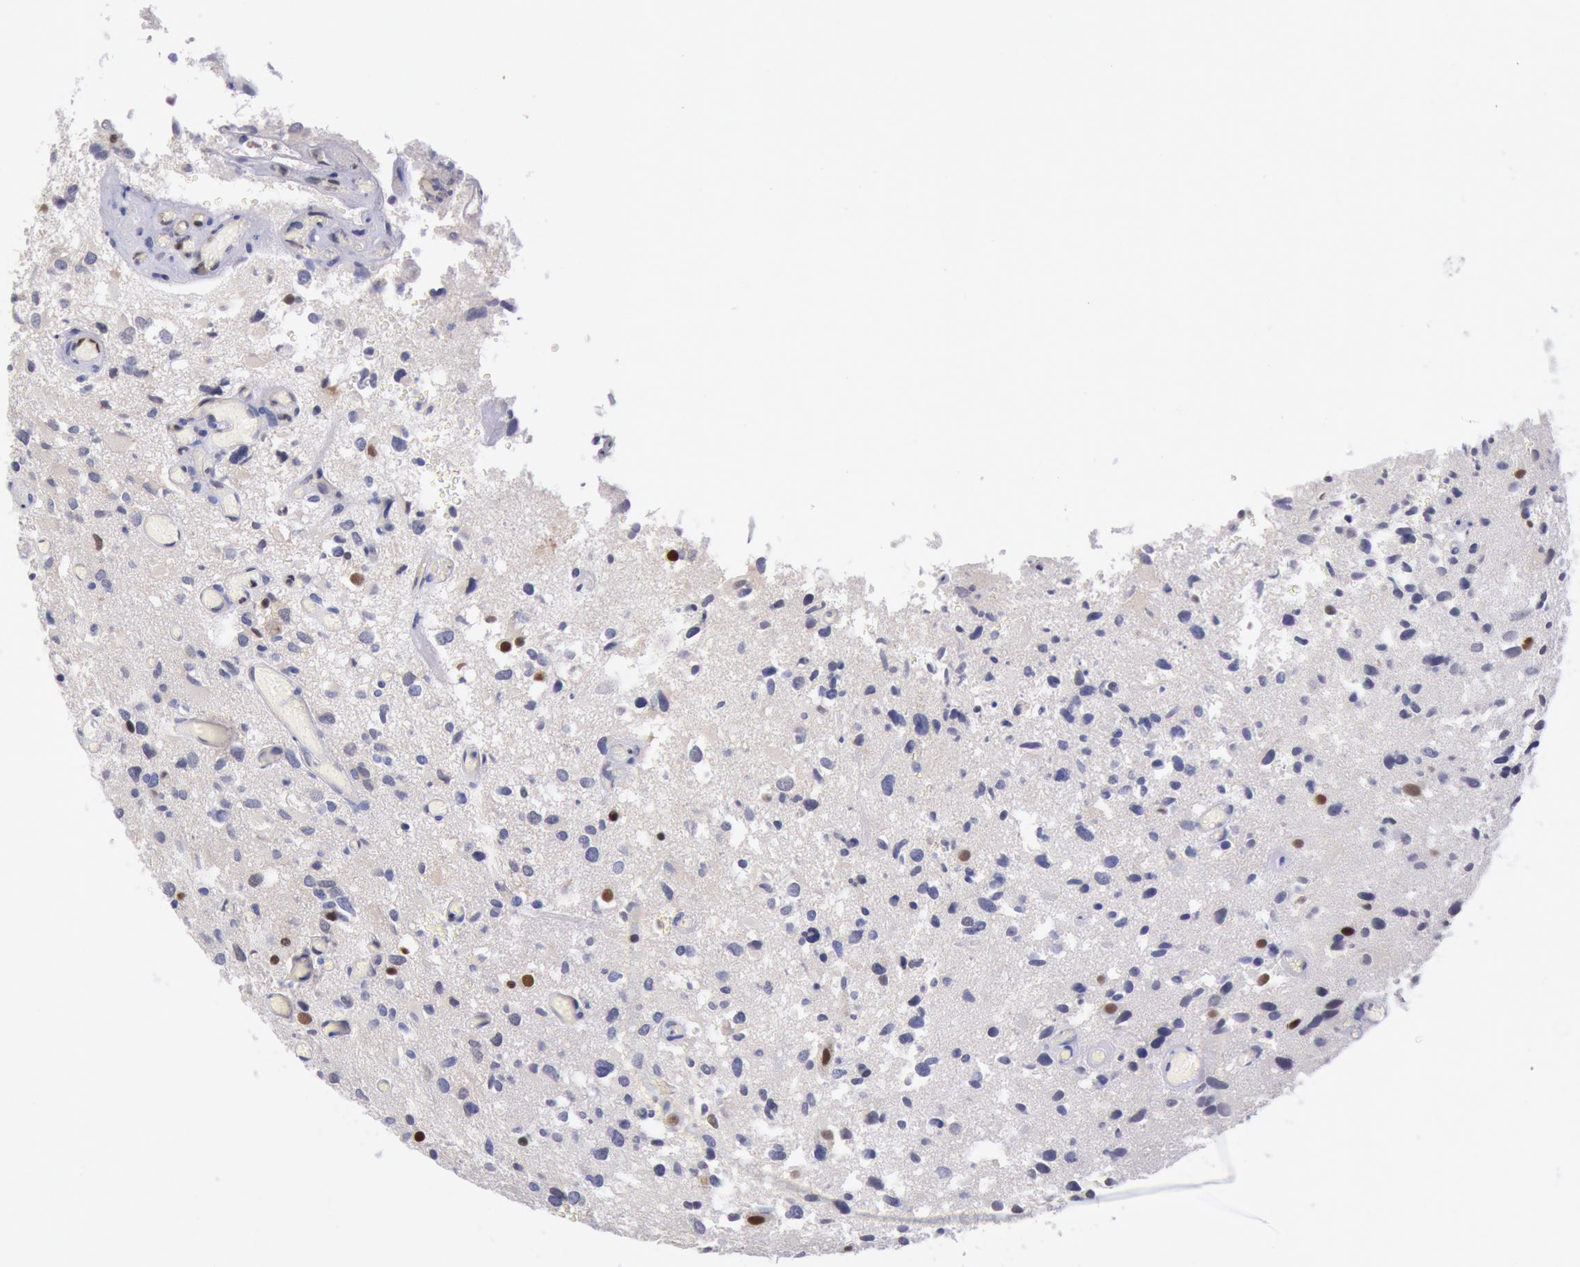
{"staining": {"intensity": "negative", "quantity": "none", "location": "none"}, "tissue": "glioma", "cell_type": "Tumor cells", "image_type": "cancer", "snomed": [{"axis": "morphology", "description": "Glioma, malignant, High grade"}, {"axis": "topography", "description": "Brain"}], "caption": "The histopathology image demonstrates no significant expression in tumor cells of malignant glioma (high-grade).", "gene": "RPS6KA5", "patient": {"sex": "male", "age": 69}}